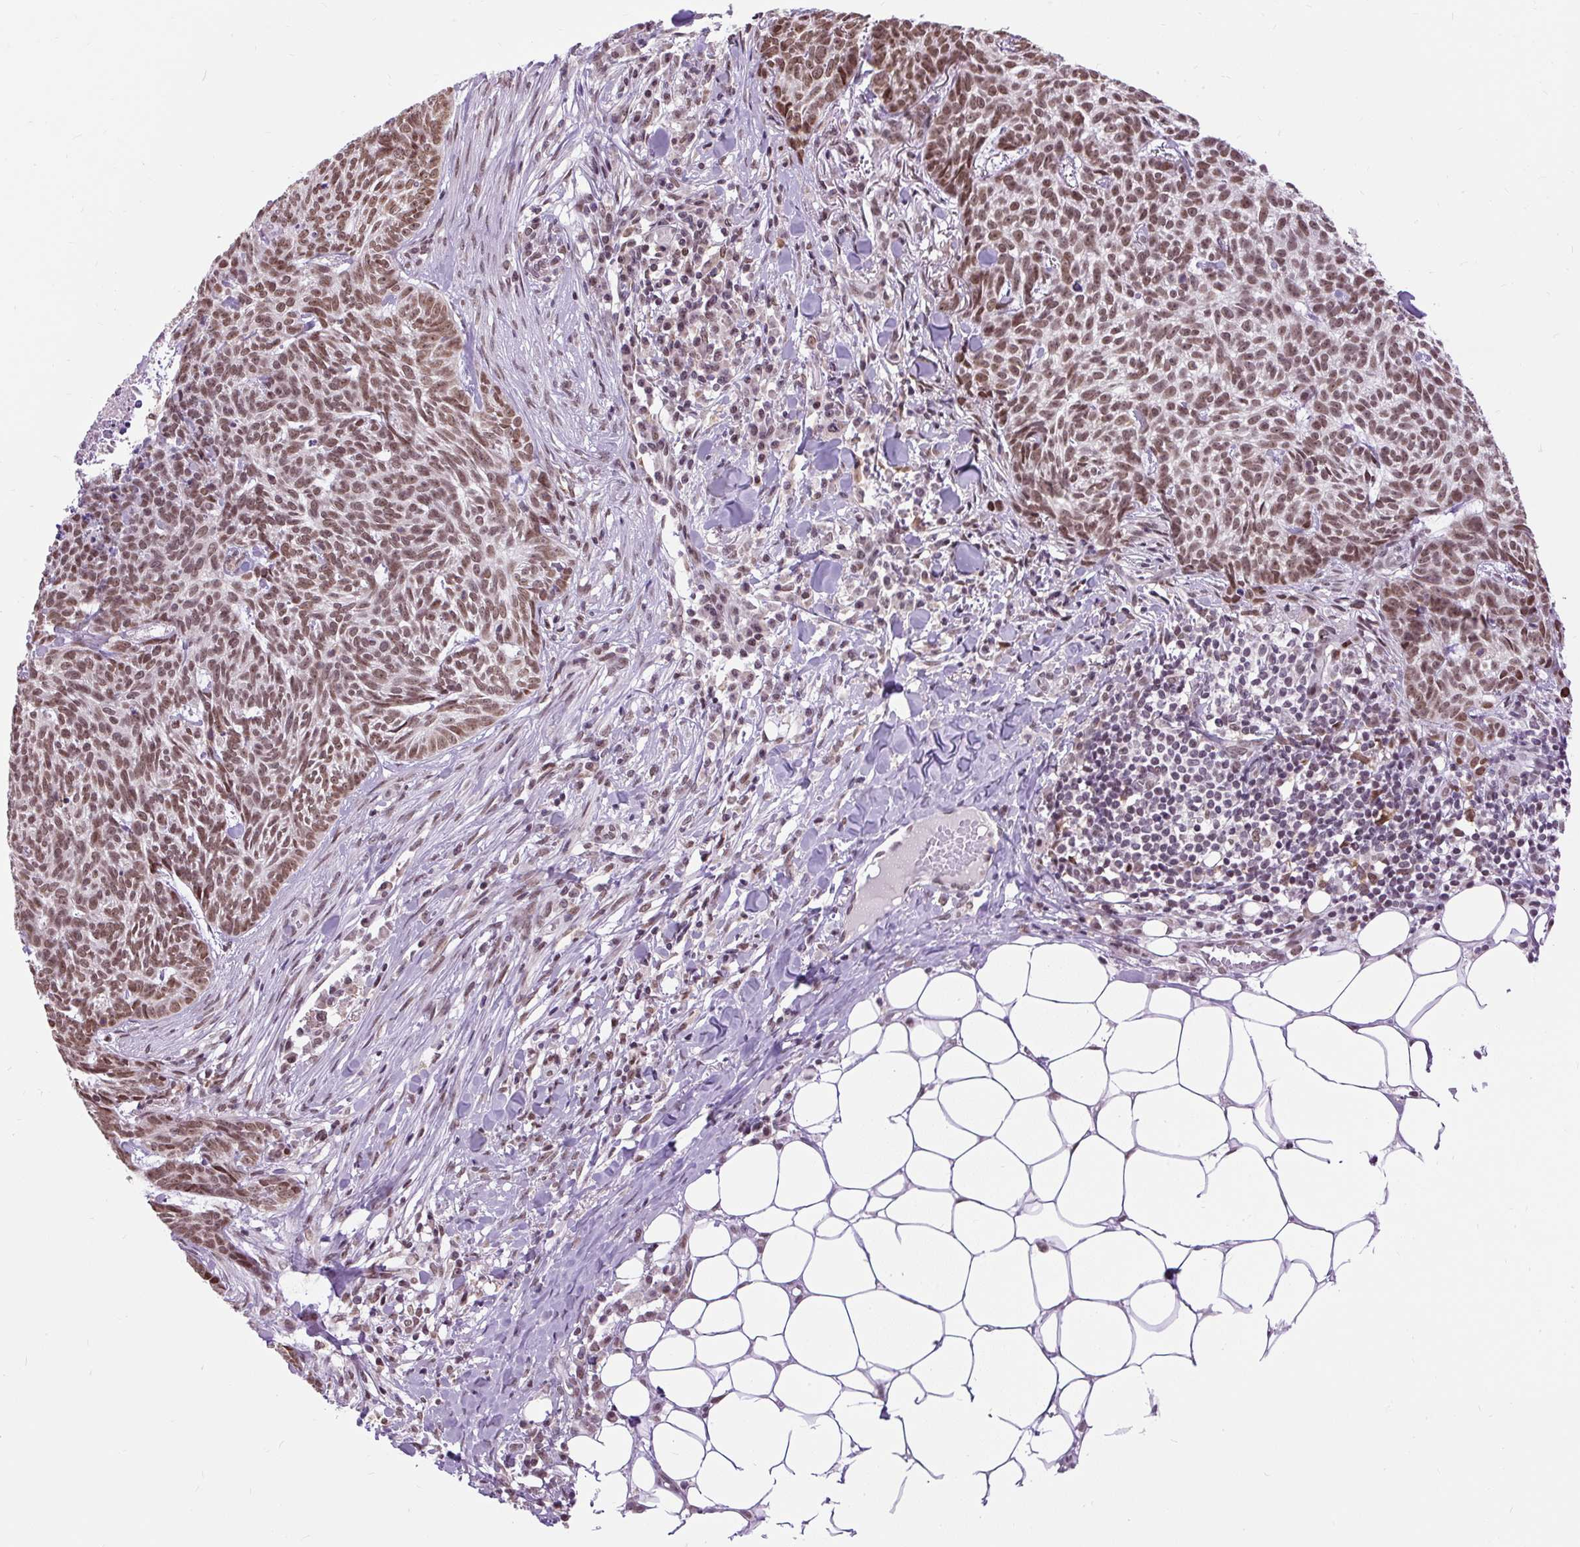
{"staining": {"intensity": "moderate", "quantity": ">75%", "location": "nuclear"}, "tissue": "skin cancer", "cell_type": "Tumor cells", "image_type": "cancer", "snomed": [{"axis": "morphology", "description": "Basal cell carcinoma"}, {"axis": "topography", "description": "Skin"}], "caption": "Brown immunohistochemical staining in human skin cancer (basal cell carcinoma) reveals moderate nuclear expression in approximately >75% of tumor cells.", "gene": "ZNF672", "patient": {"sex": "female", "age": 93}}